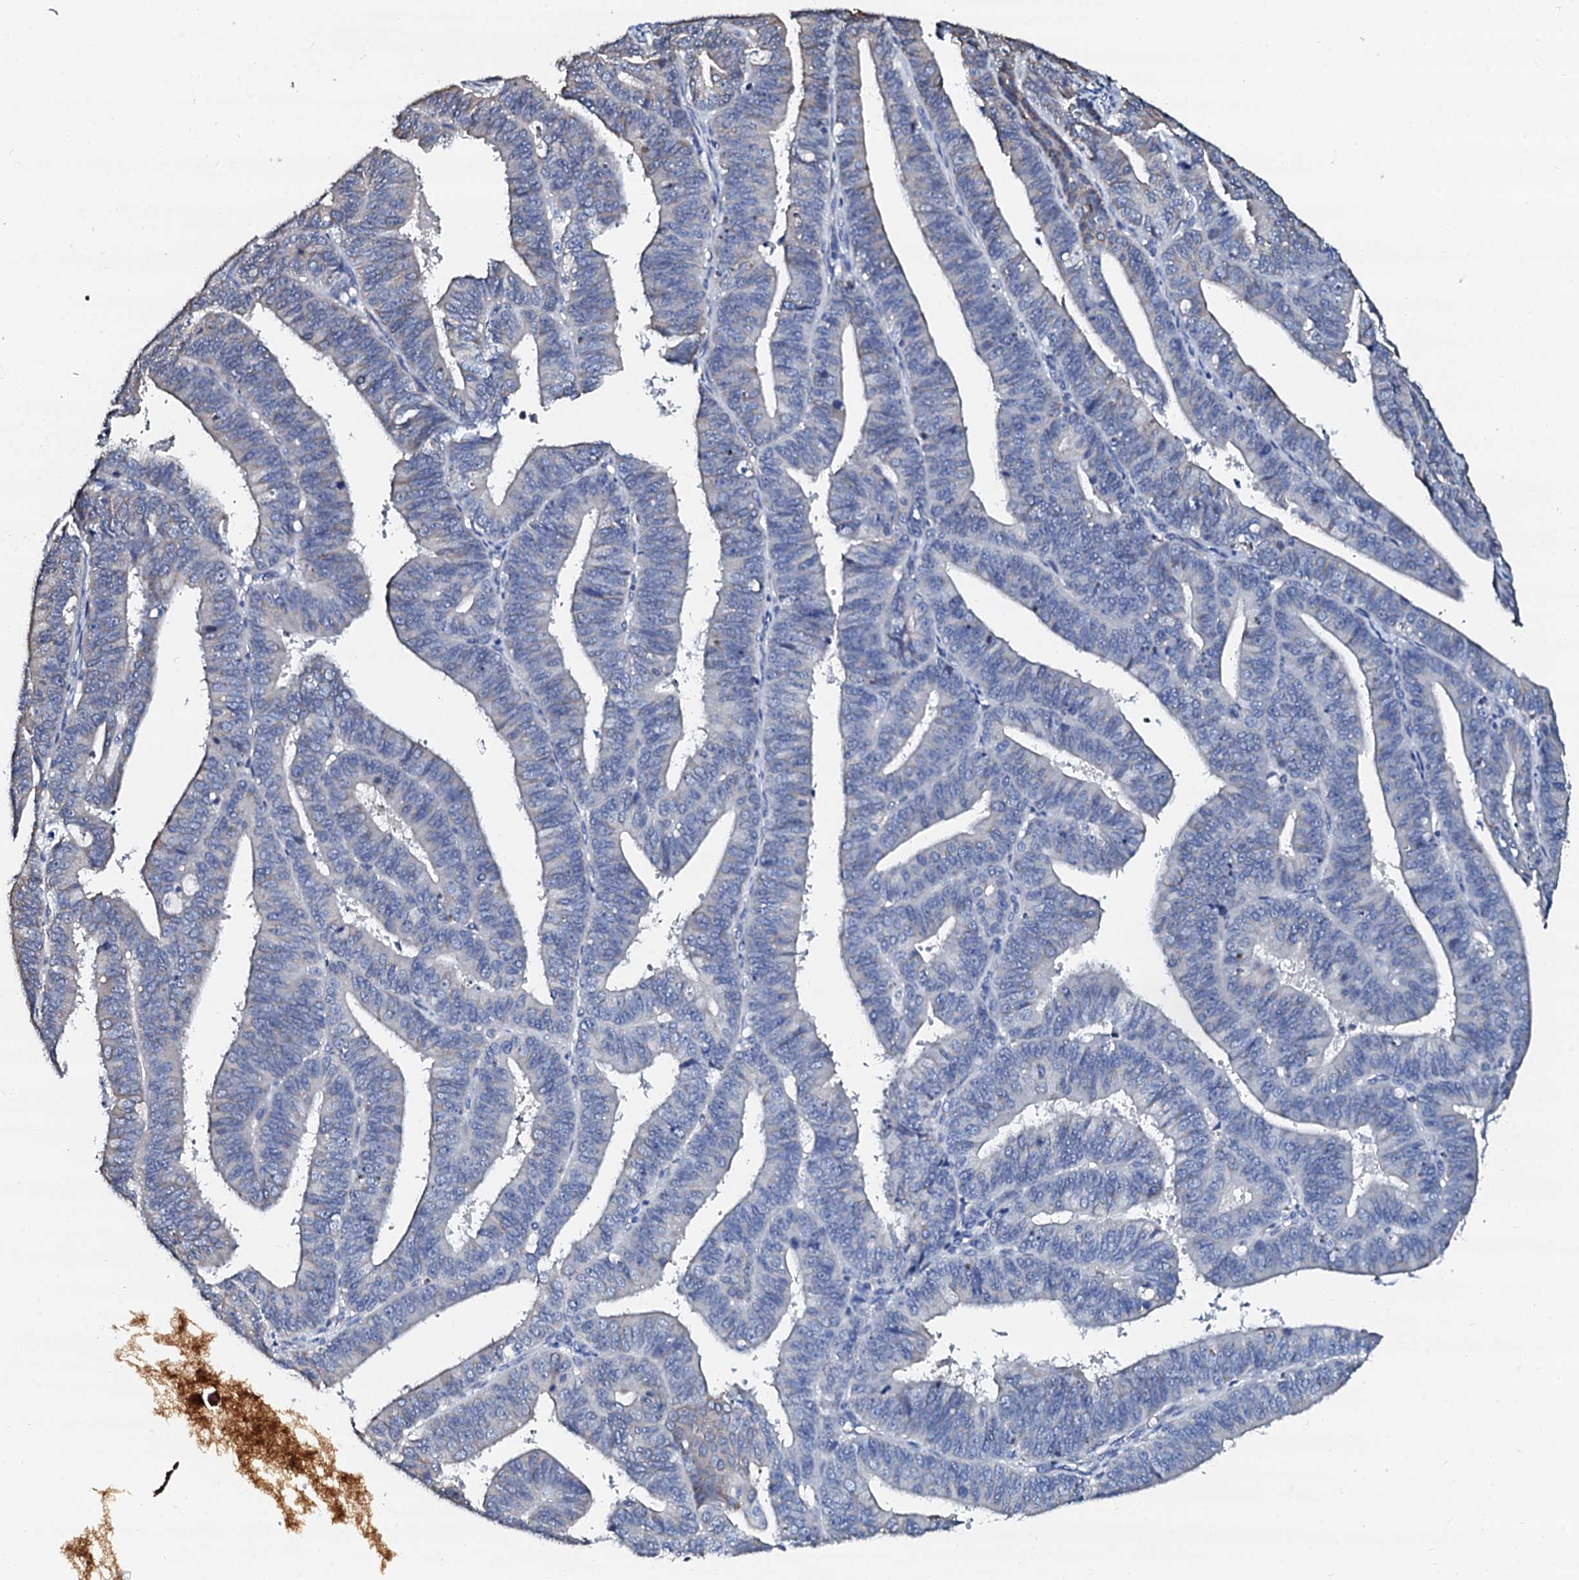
{"staining": {"intensity": "negative", "quantity": "none", "location": "none"}, "tissue": "endometrial cancer", "cell_type": "Tumor cells", "image_type": "cancer", "snomed": [{"axis": "morphology", "description": "Adenocarcinoma, NOS"}, {"axis": "topography", "description": "Endometrium"}], "caption": "Protein analysis of adenocarcinoma (endometrial) displays no significant staining in tumor cells.", "gene": "AKAP3", "patient": {"sex": "female", "age": 73}}